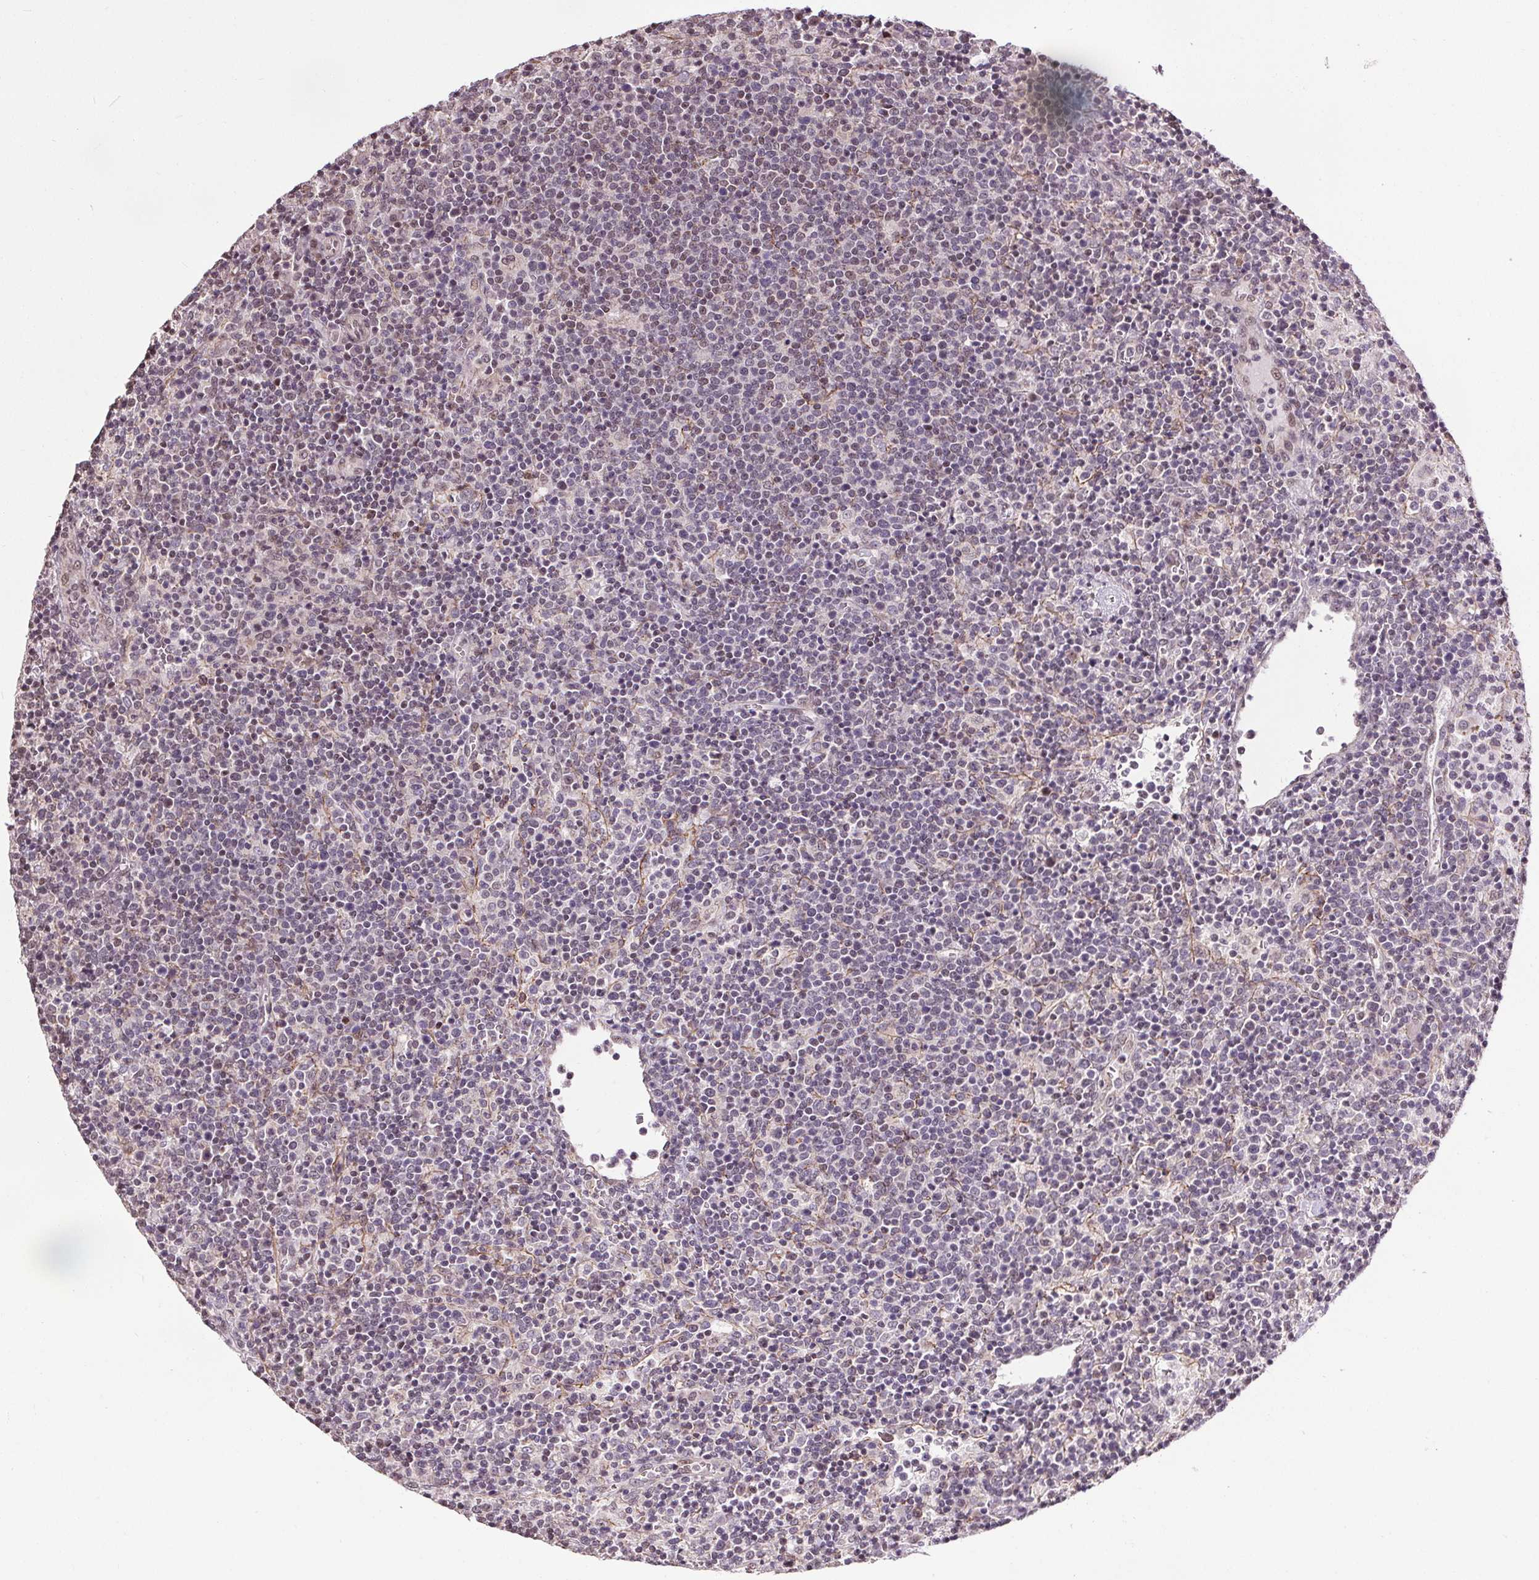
{"staining": {"intensity": "weak", "quantity": "<25%", "location": "nuclear"}, "tissue": "lymphoma", "cell_type": "Tumor cells", "image_type": "cancer", "snomed": [{"axis": "morphology", "description": "Malignant lymphoma, non-Hodgkin's type, High grade"}, {"axis": "topography", "description": "Lymph node"}], "caption": "Photomicrograph shows no significant protein expression in tumor cells of lymphoma.", "gene": "KIAA0232", "patient": {"sex": "male", "age": 61}}